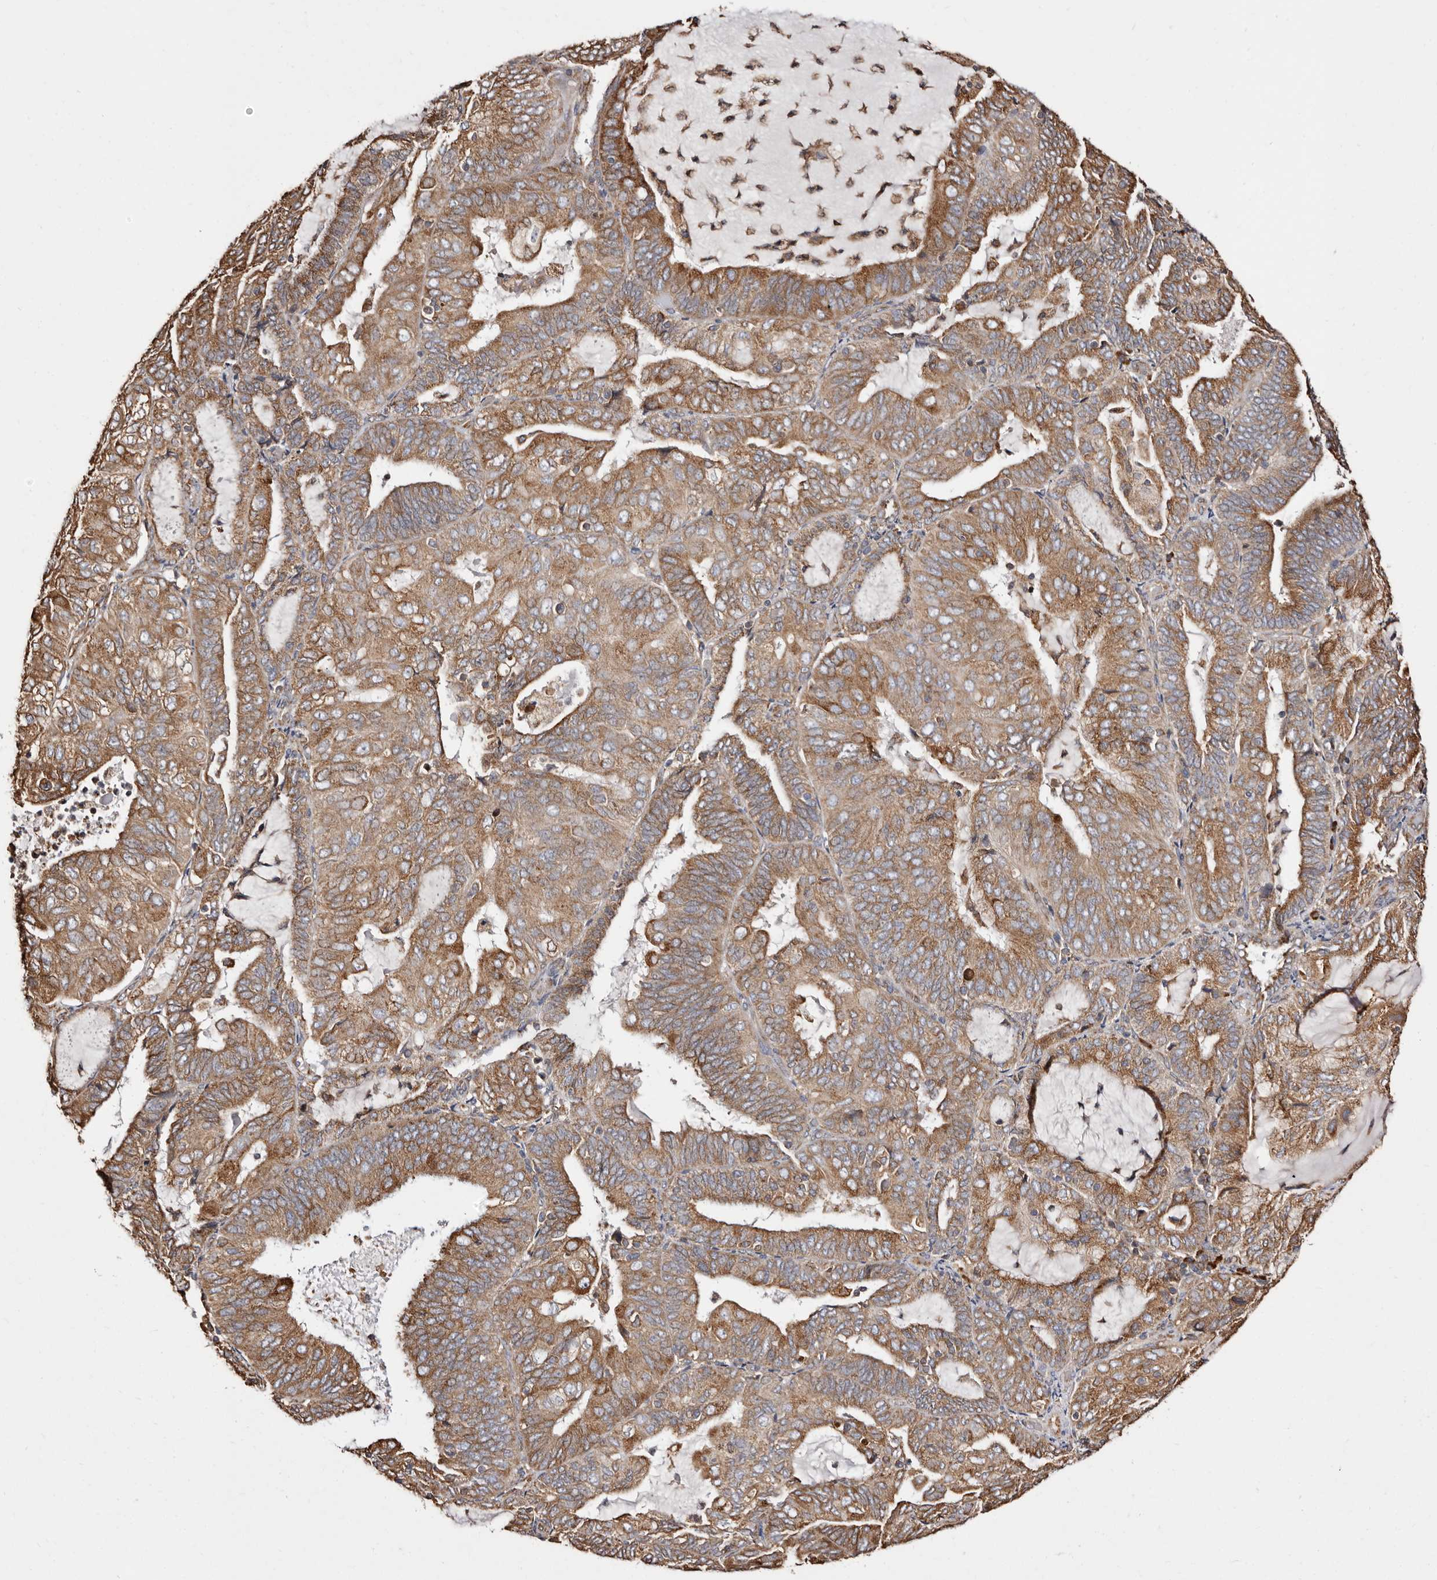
{"staining": {"intensity": "moderate", "quantity": ">75%", "location": "cytoplasmic/membranous"}, "tissue": "endometrial cancer", "cell_type": "Tumor cells", "image_type": "cancer", "snomed": [{"axis": "morphology", "description": "Adenocarcinoma, NOS"}, {"axis": "topography", "description": "Endometrium"}], "caption": "Immunohistochemical staining of human endometrial cancer exhibits medium levels of moderate cytoplasmic/membranous protein expression in approximately >75% of tumor cells.", "gene": "ACBD6", "patient": {"sex": "female", "age": 81}}